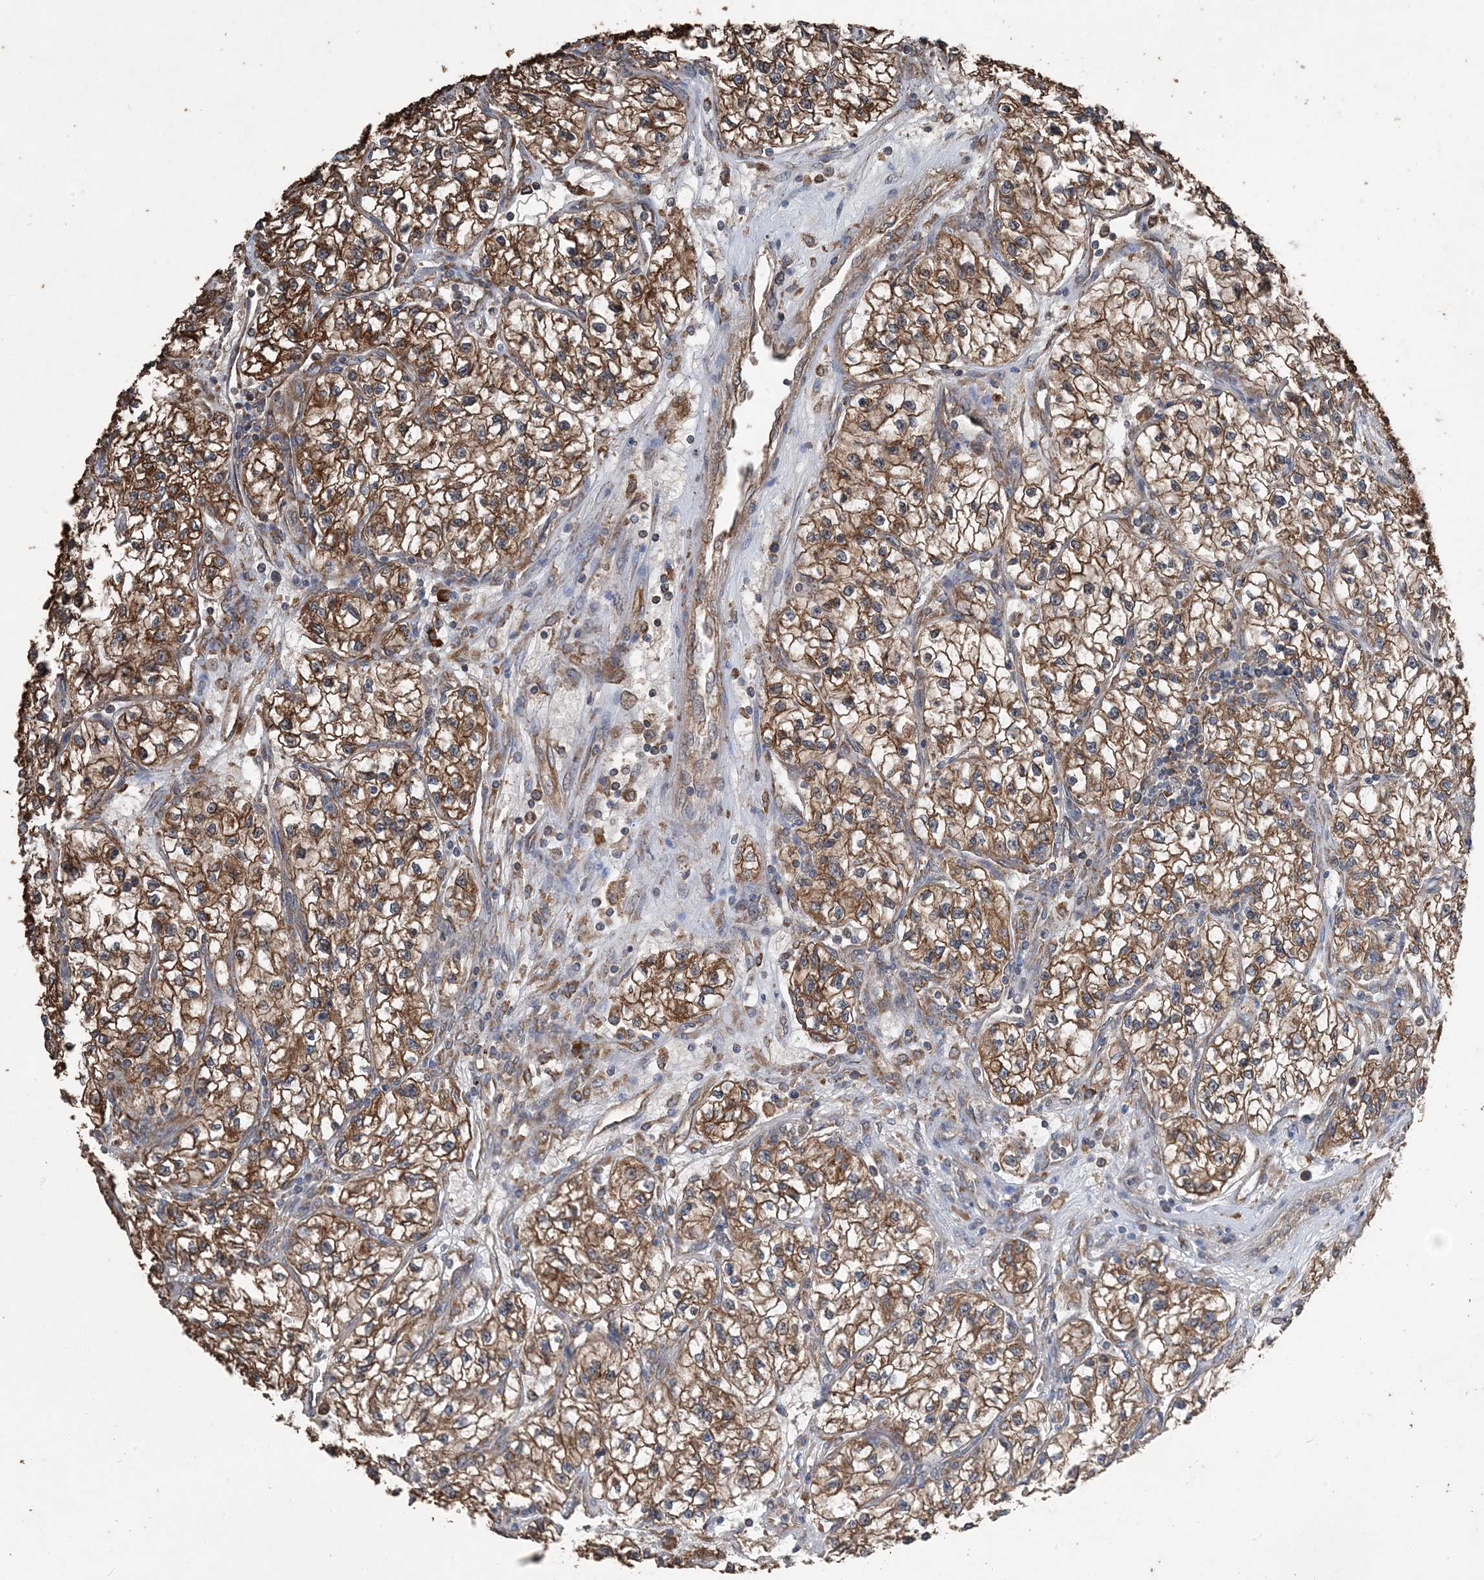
{"staining": {"intensity": "strong", "quantity": ">75%", "location": "cytoplasmic/membranous"}, "tissue": "renal cancer", "cell_type": "Tumor cells", "image_type": "cancer", "snomed": [{"axis": "morphology", "description": "Adenocarcinoma, NOS"}, {"axis": "topography", "description": "Kidney"}], "caption": "Strong cytoplasmic/membranous expression is seen in approximately >75% of tumor cells in renal cancer.", "gene": "PDIA6", "patient": {"sex": "female", "age": 57}}